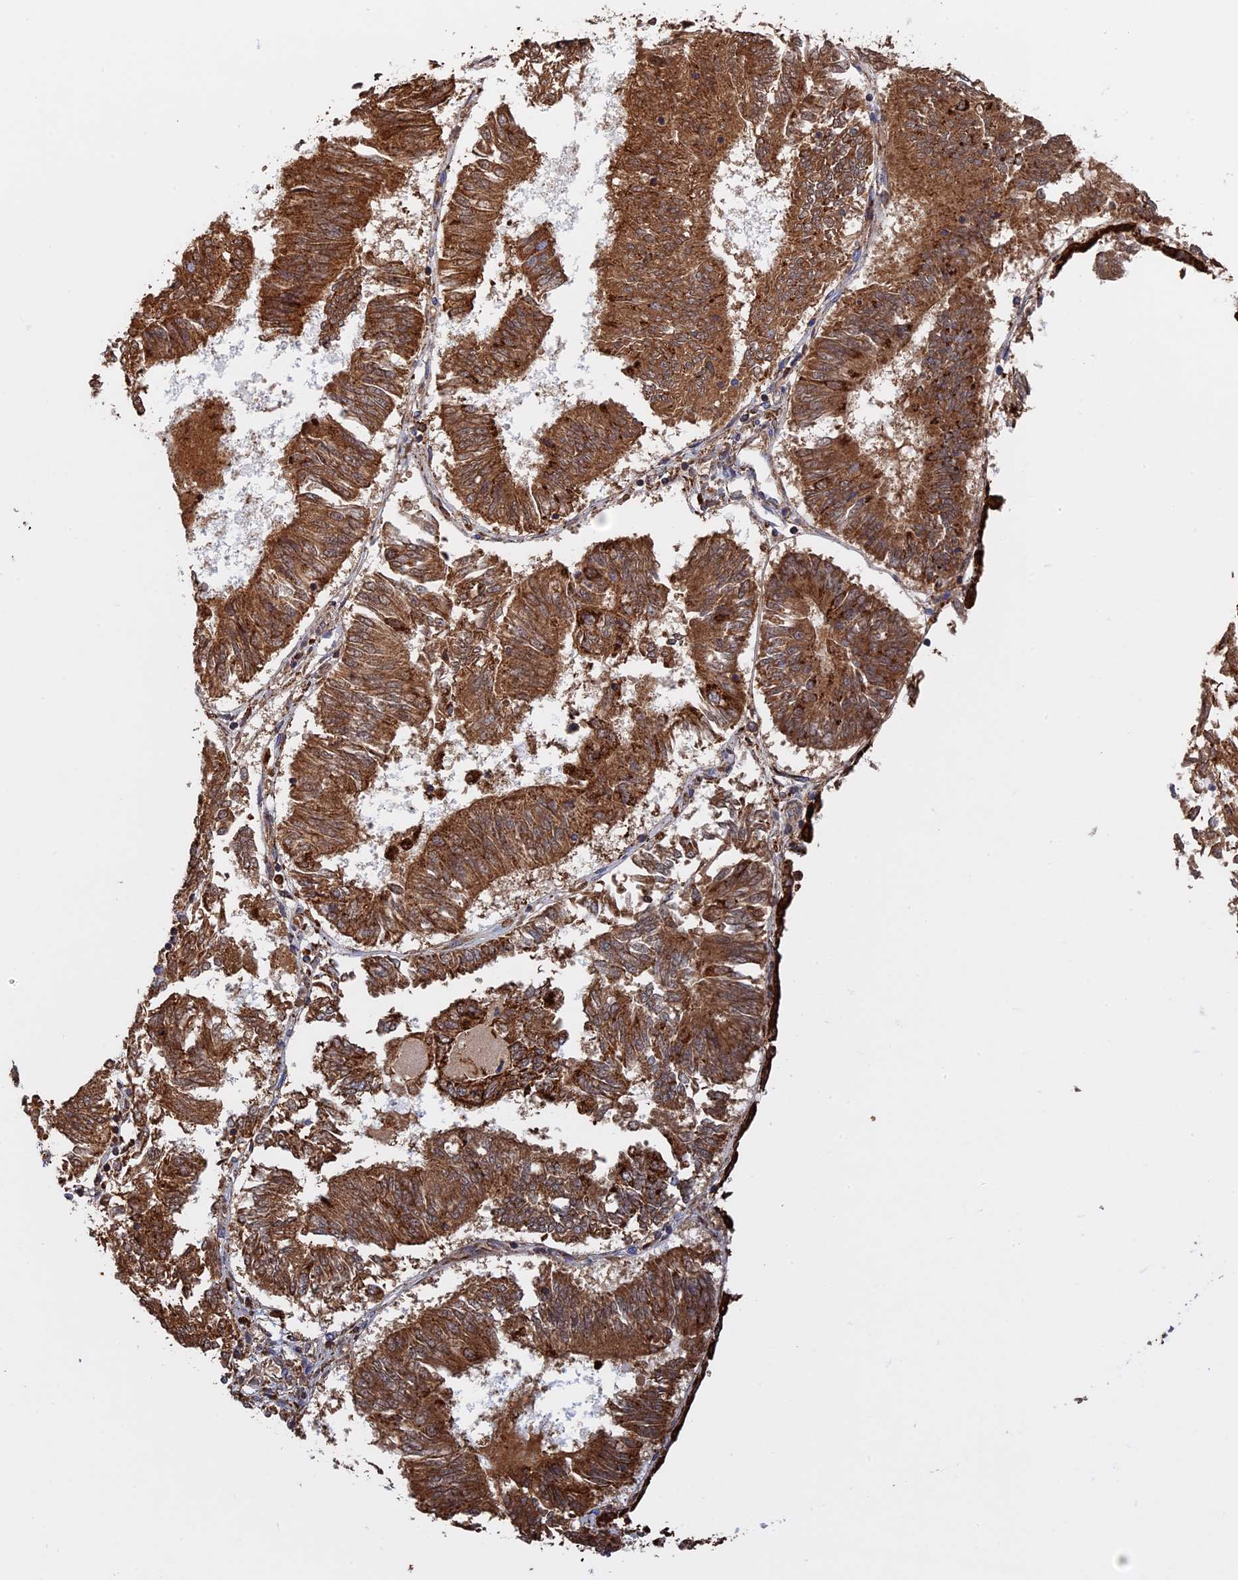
{"staining": {"intensity": "strong", "quantity": ">75%", "location": "cytoplasmic/membranous"}, "tissue": "endometrial cancer", "cell_type": "Tumor cells", "image_type": "cancer", "snomed": [{"axis": "morphology", "description": "Adenocarcinoma, NOS"}, {"axis": "topography", "description": "Endometrium"}], "caption": "The image exhibits immunohistochemical staining of endometrial cancer (adenocarcinoma). There is strong cytoplasmic/membranous expression is seen in about >75% of tumor cells.", "gene": "SEC24D", "patient": {"sex": "female", "age": 58}}